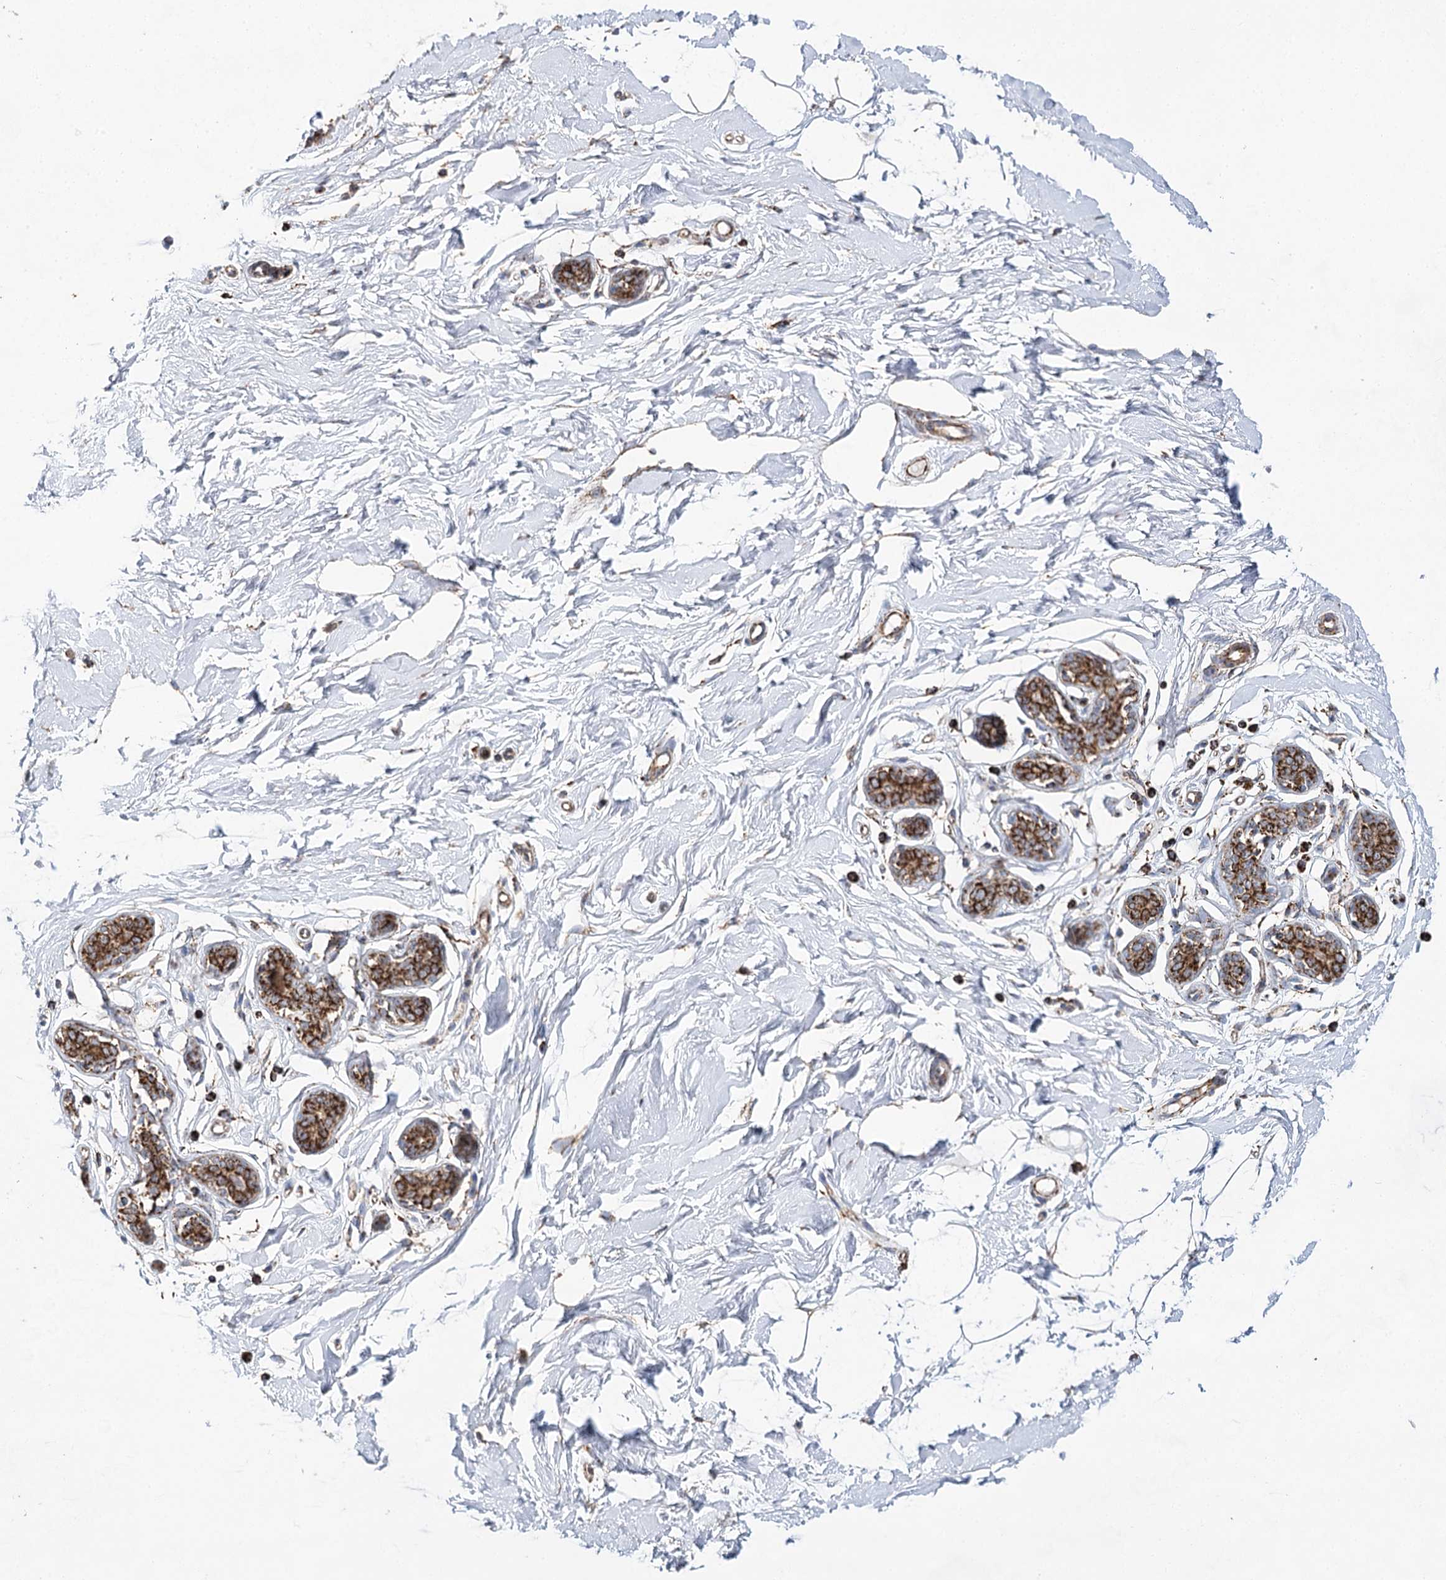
{"staining": {"intensity": "moderate", "quantity": "25%-75%", "location": "cytoplasmic/membranous"}, "tissue": "adipose tissue", "cell_type": "Adipocytes", "image_type": "normal", "snomed": [{"axis": "morphology", "description": "Normal tissue, NOS"}, {"axis": "topography", "description": "Breast"}], "caption": "Immunohistochemical staining of normal adipose tissue shows 25%-75% levels of moderate cytoplasmic/membranous protein expression in about 25%-75% of adipocytes.", "gene": "NADK2", "patient": {"sex": "female", "age": 23}}